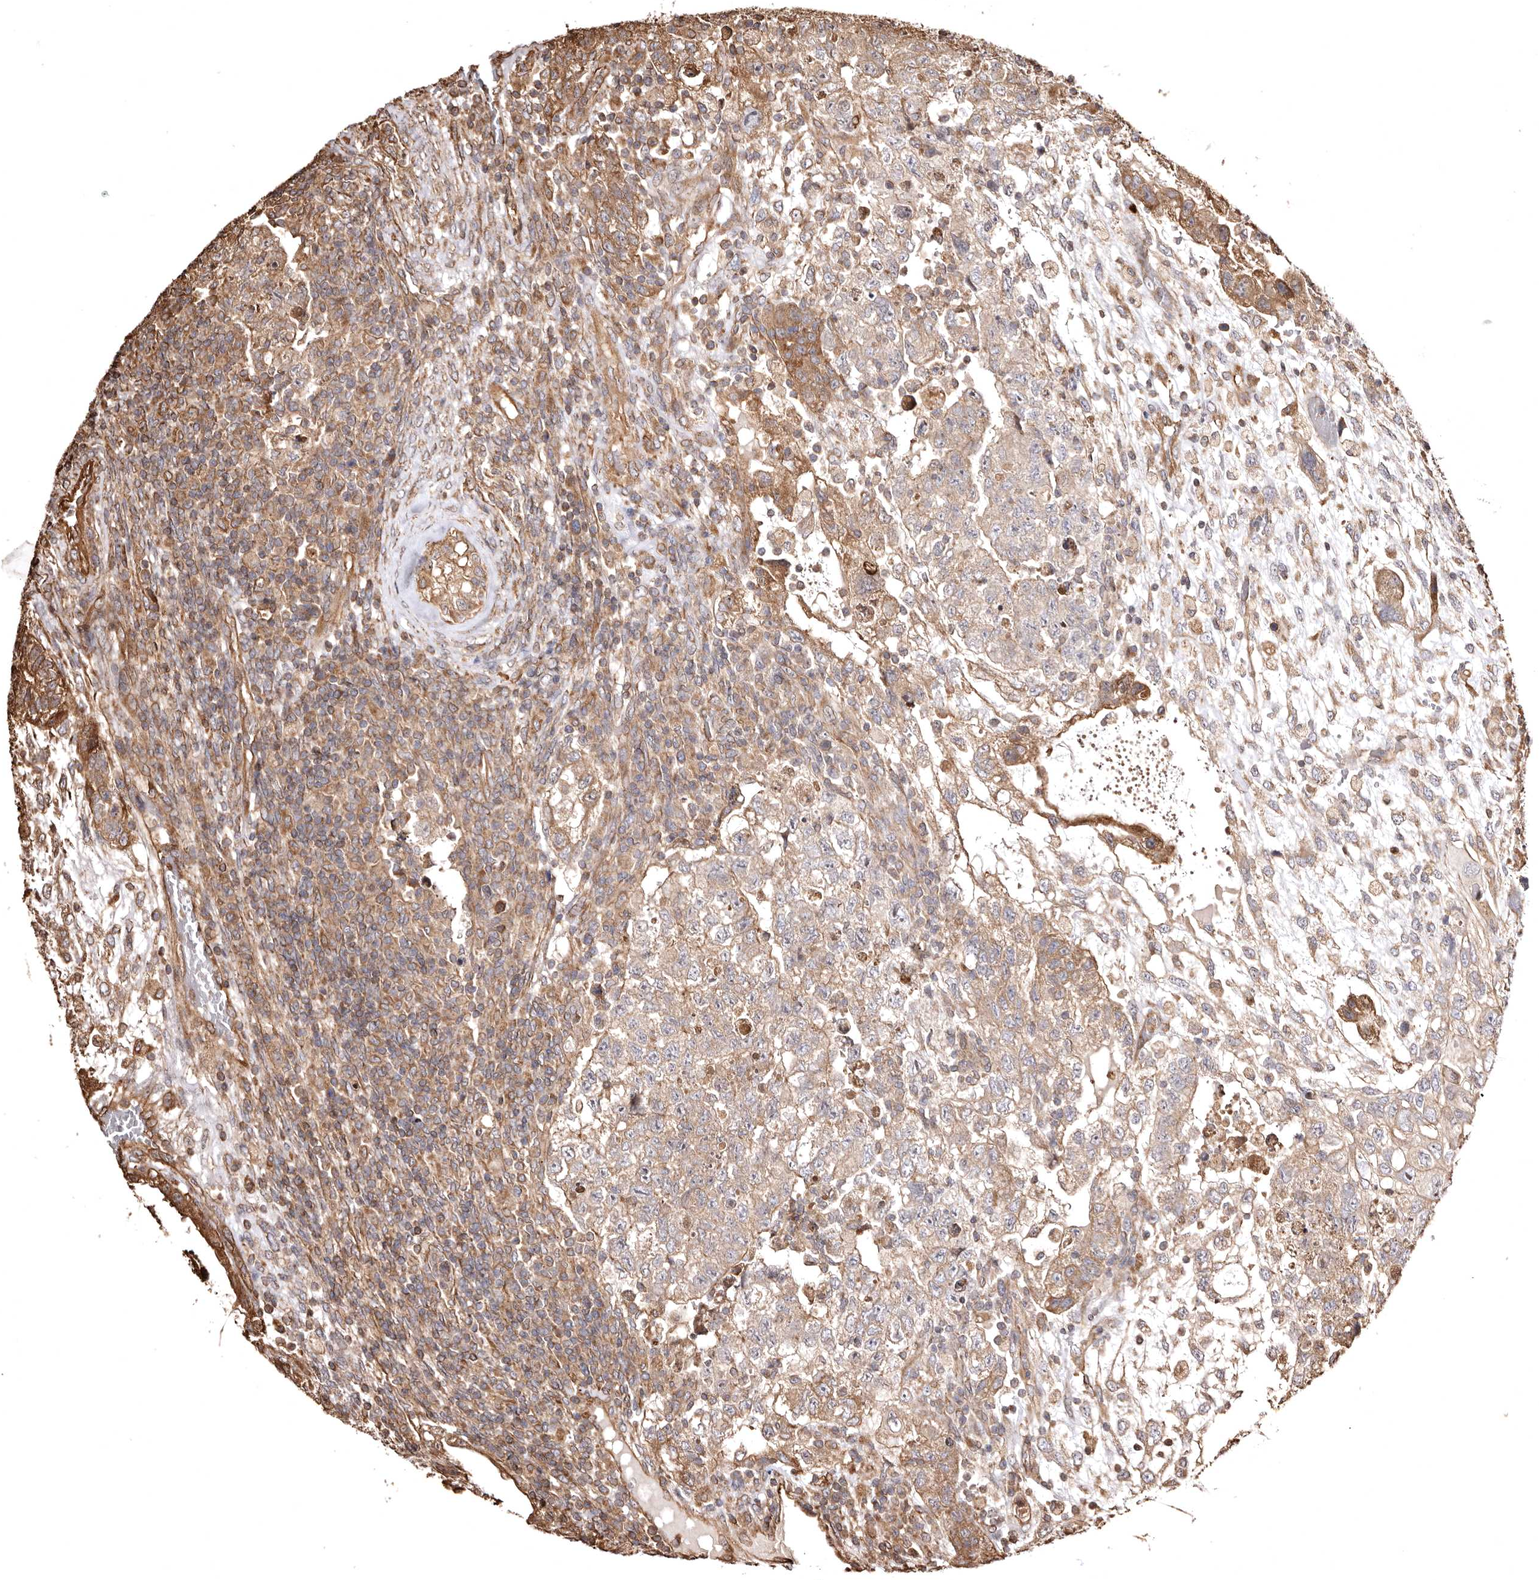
{"staining": {"intensity": "weak", "quantity": ">75%", "location": "cytoplasmic/membranous"}, "tissue": "testis cancer", "cell_type": "Tumor cells", "image_type": "cancer", "snomed": [{"axis": "morphology", "description": "Carcinoma, Embryonal, NOS"}, {"axis": "topography", "description": "Testis"}], "caption": "Human embryonal carcinoma (testis) stained with a protein marker reveals weak staining in tumor cells.", "gene": "MACC1", "patient": {"sex": "male", "age": 36}}